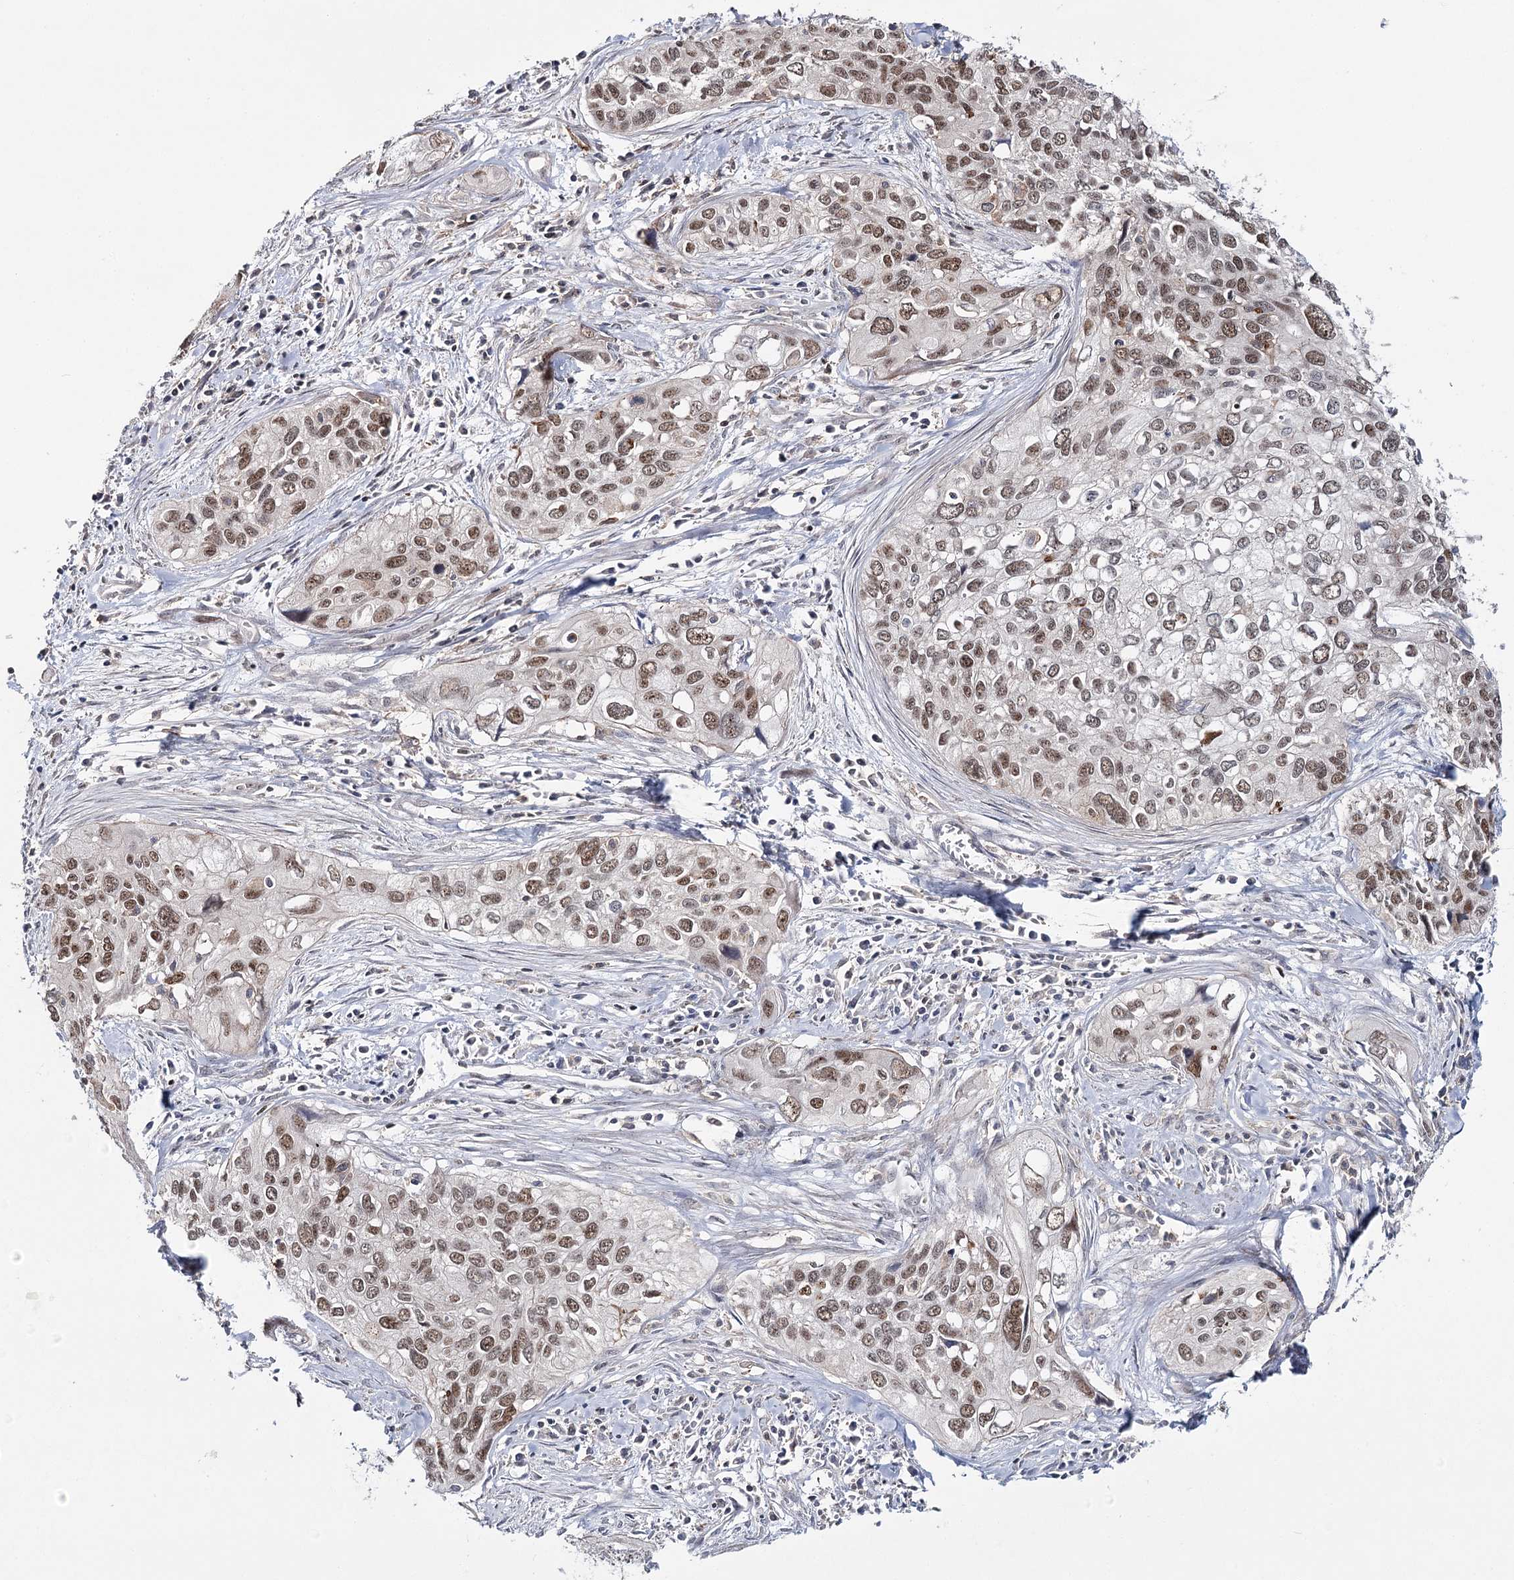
{"staining": {"intensity": "moderate", "quantity": ">75%", "location": "nuclear"}, "tissue": "cervical cancer", "cell_type": "Tumor cells", "image_type": "cancer", "snomed": [{"axis": "morphology", "description": "Squamous cell carcinoma, NOS"}, {"axis": "topography", "description": "Cervix"}], "caption": "Immunohistochemistry of cervical cancer displays medium levels of moderate nuclear positivity in about >75% of tumor cells.", "gene": "ZC3H8", "patient": {"sex": "female", "age": 55}}